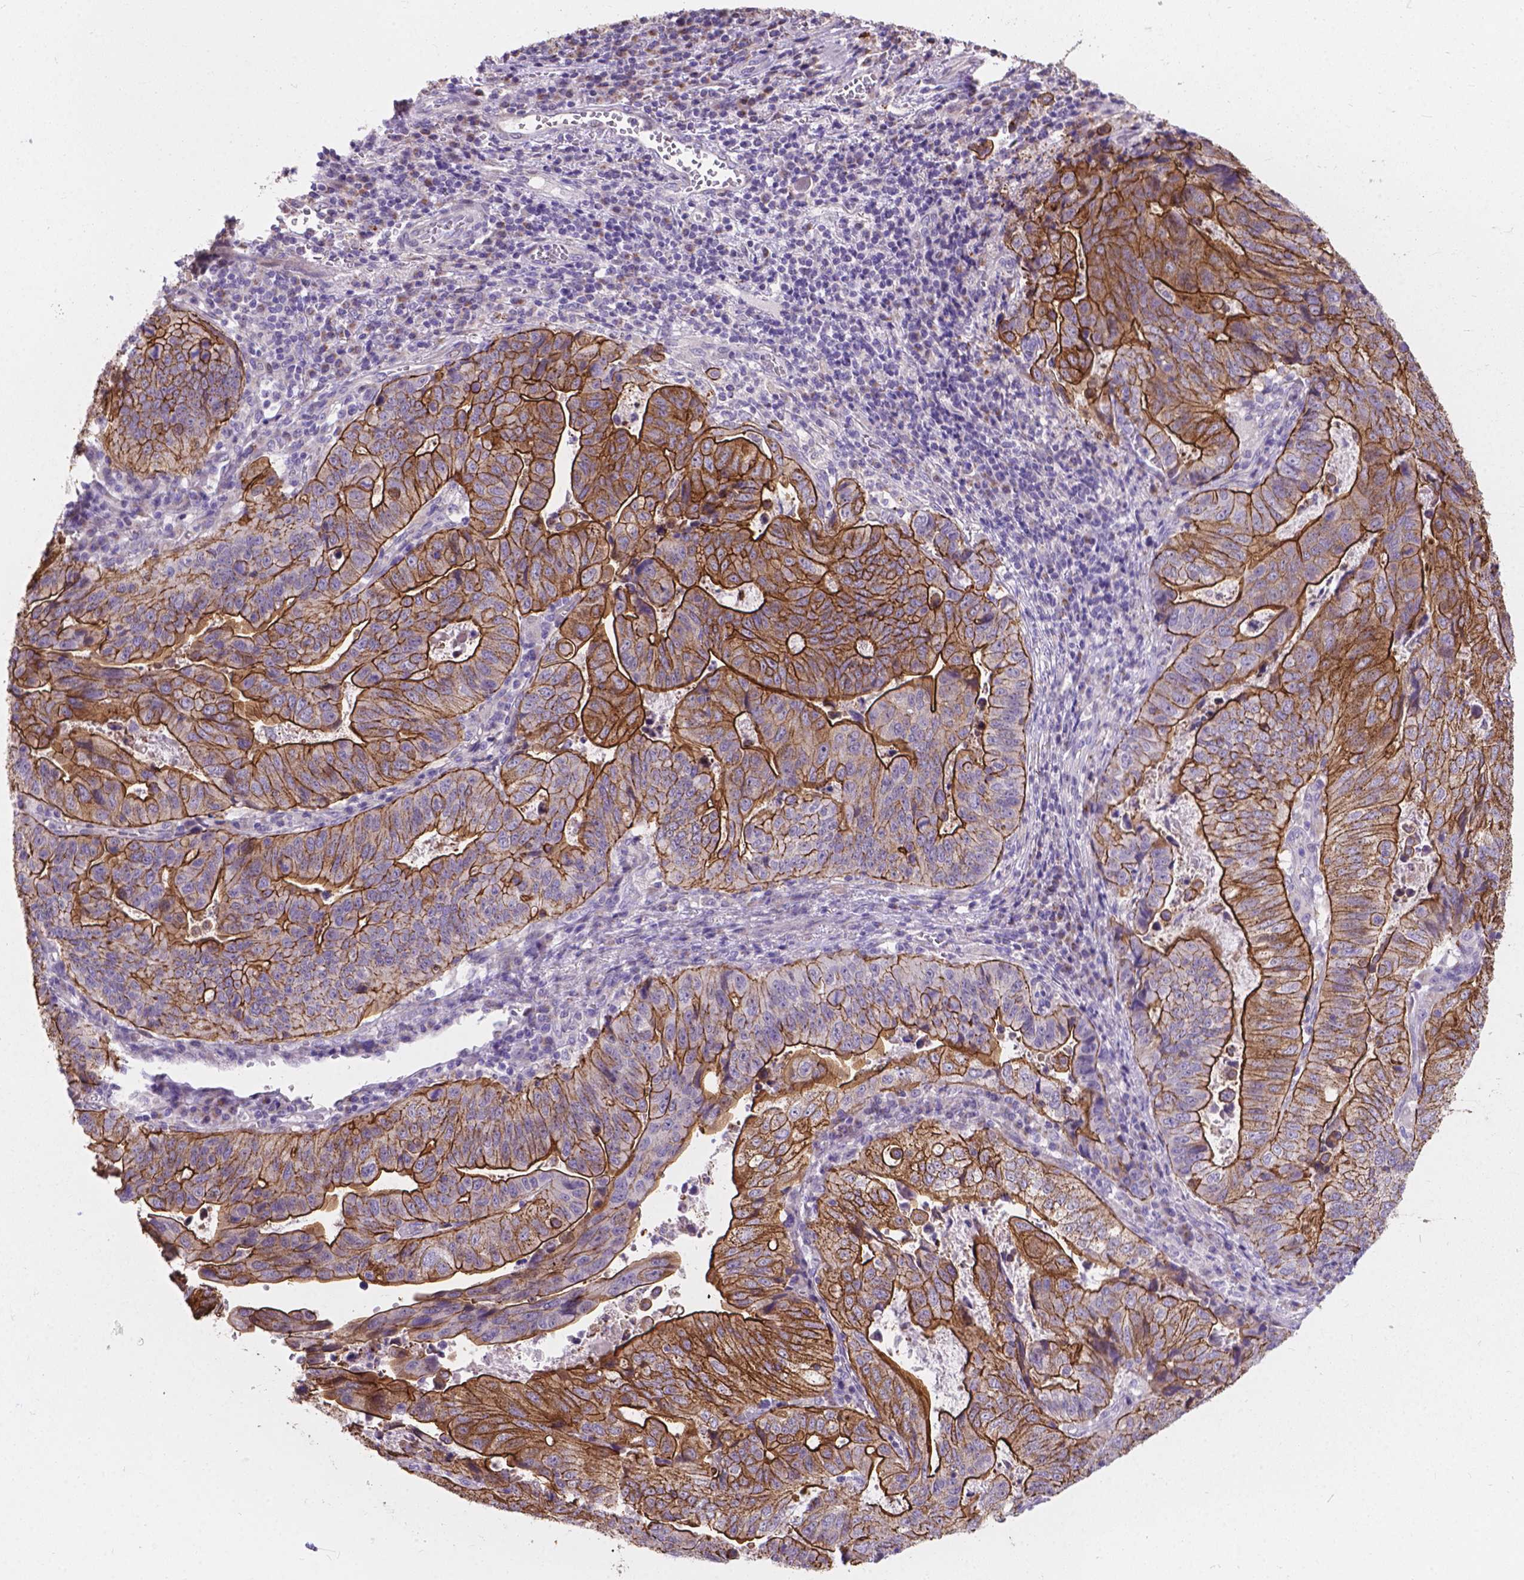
{"staining": {"intensity": "moderate", "quantity": ">75%", "location": "cytoplasmic/membranous"}, "tissue": "stomach cancer", "cell_type": "Tumor cells", "image_type": "cancer", "snomed": [{"axis": "morphology", "description": "Adenocarcinoma, NOS"}, {"axis": "topography", "description": "Stomach, upper"}], "caption": "Stomach cancer stained for a protein shows moderate cytoplasmic/membranous positivity in tumor cells.", "gene": "MYH14", "patient": {"sex": "female", "age": 67}}